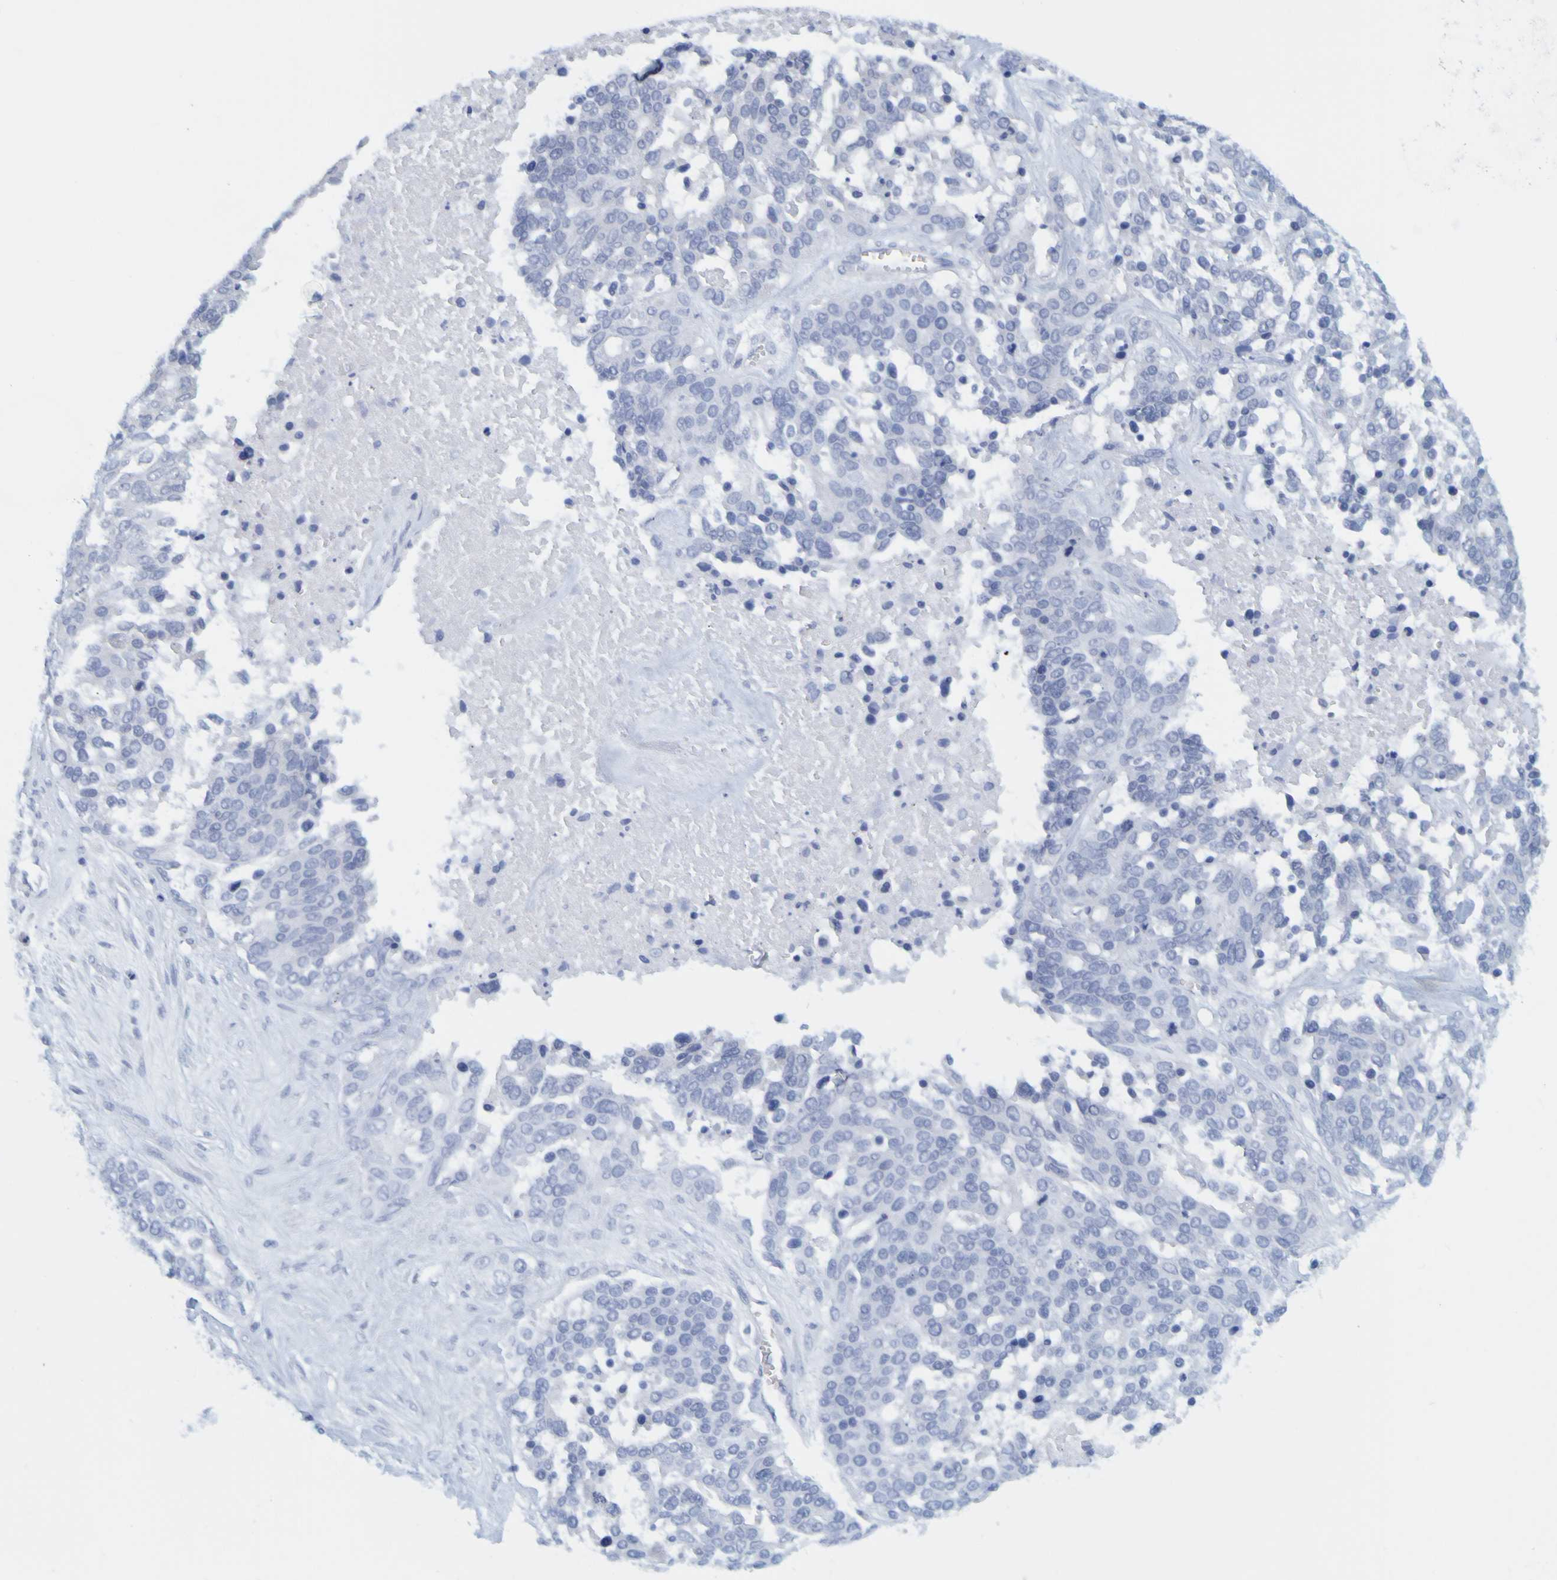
{"staining": {"intensity": "negative", "quantity": "none", "location": "none"}, "tissue": "ovarian cancer", "cell_type": "Tumor cells", "image_type": "cancer", "snomed": [{"axis": "morphology", "description": "Cystadenocarcinoma, serous, NOS"}, {"axis": "topography", "description": "Ovary"}], "caption": "Immunohistochemistry photomicrograph of human ovarian cancer (serous cystadenocarcinoma) stained for a protein (brown), which exhibits no expression in tumor cells.", "gene": "ENDOU", "patient": {"sex": "female", "age": 44}}